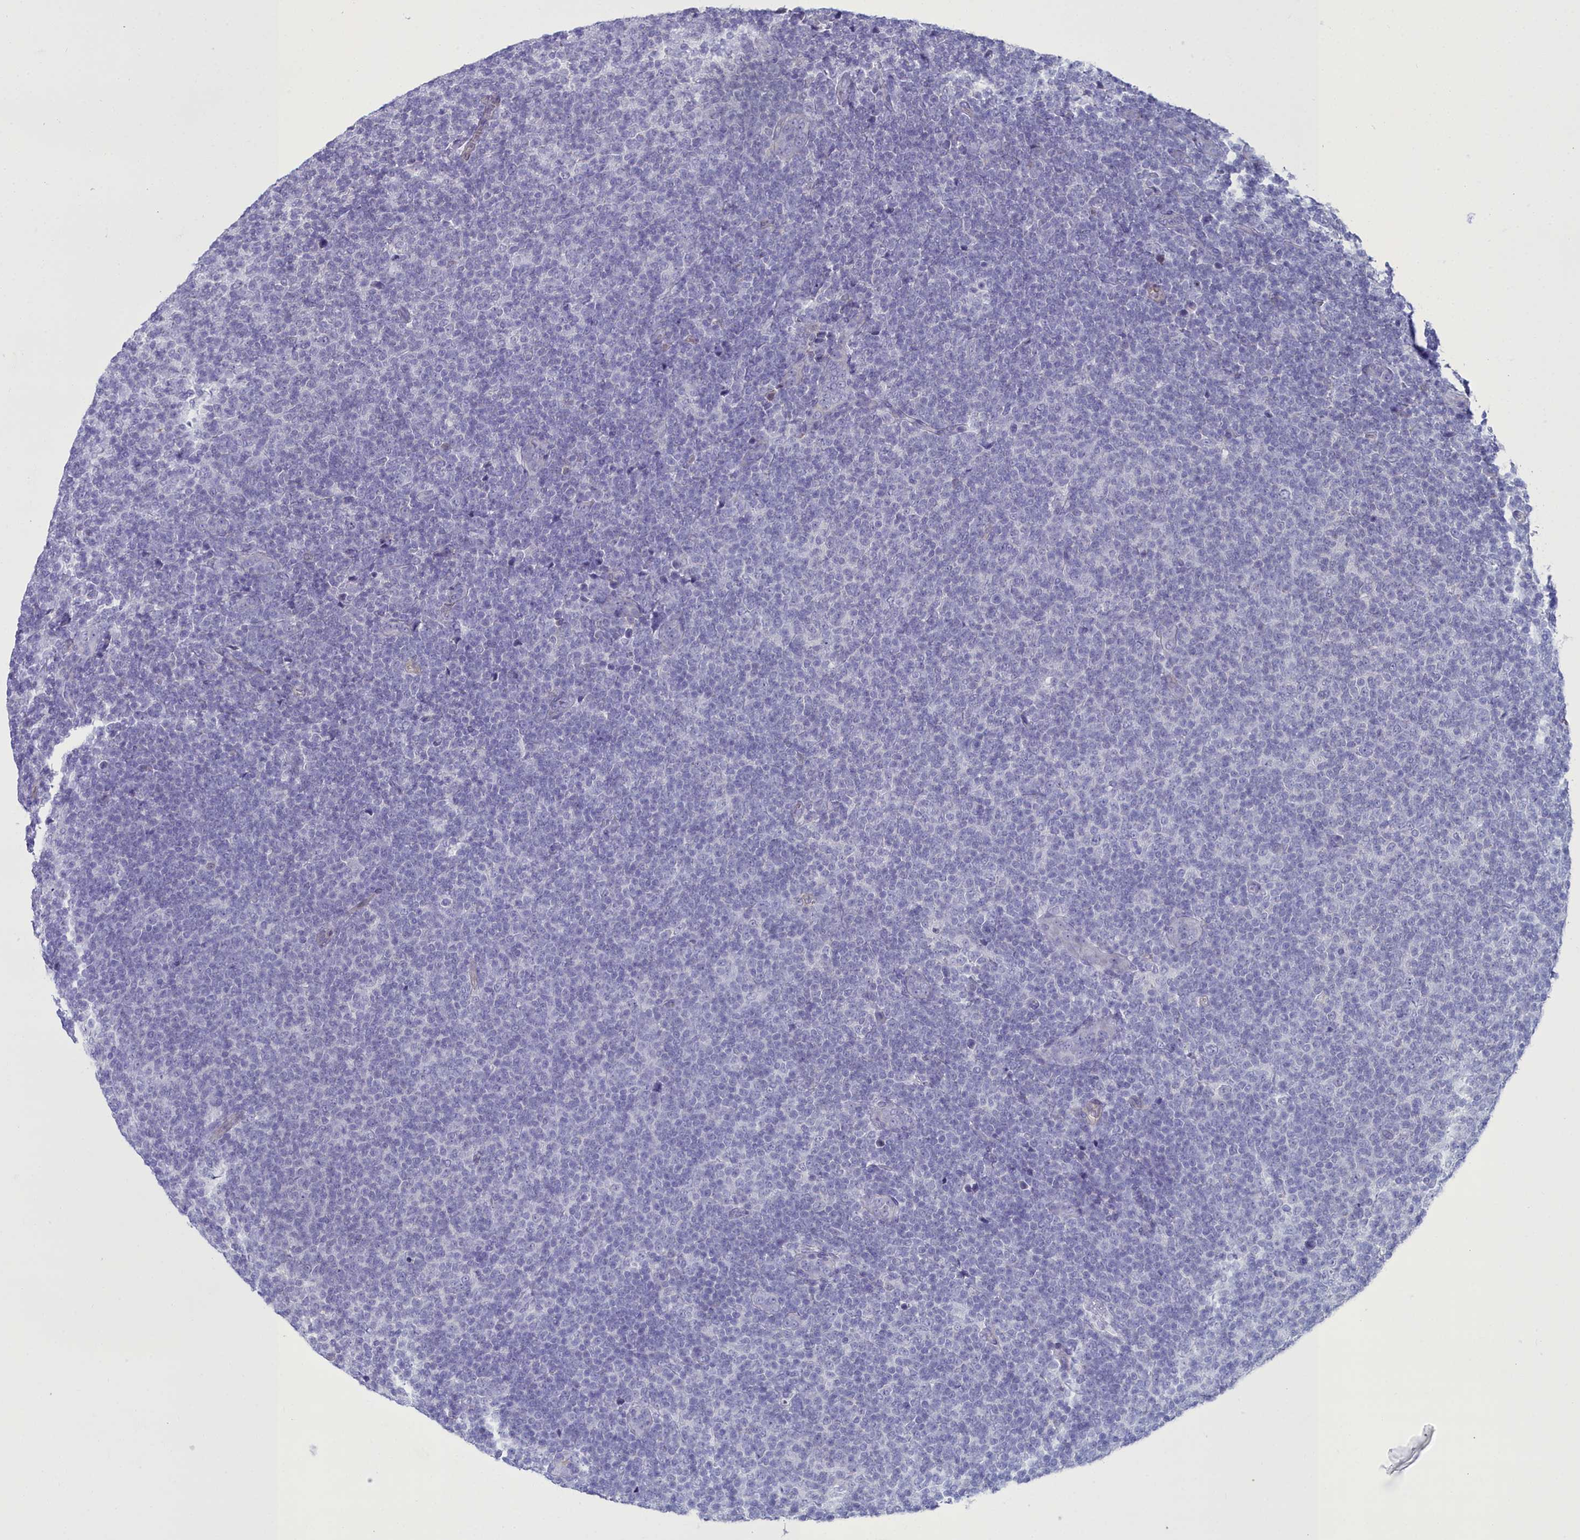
{"staining": {"intensity": "negative", "quantity": "none", "location": "none"}, "tissue": "lymphoma", "cell_type": "Tumor cells", "image_type": "cancer", "snomed": [{"axis": "morphology", "description": "Malignant lymphoma, non-Hodgkin's type, Low grade"}, {"axis": "topography", "description": "Lymph node"}], "caption": "IHC image of lymphoma stained for a protein (brown), which displays no positivity in tumor cells. Brightfield microscopy of immunohistochemistry (IHC) stained with DAB (brown) and hematoxylin (blue), captured at high magnification.", "gene": "PPP1R14A", "patient": {"sex": "male", "age": 66}}